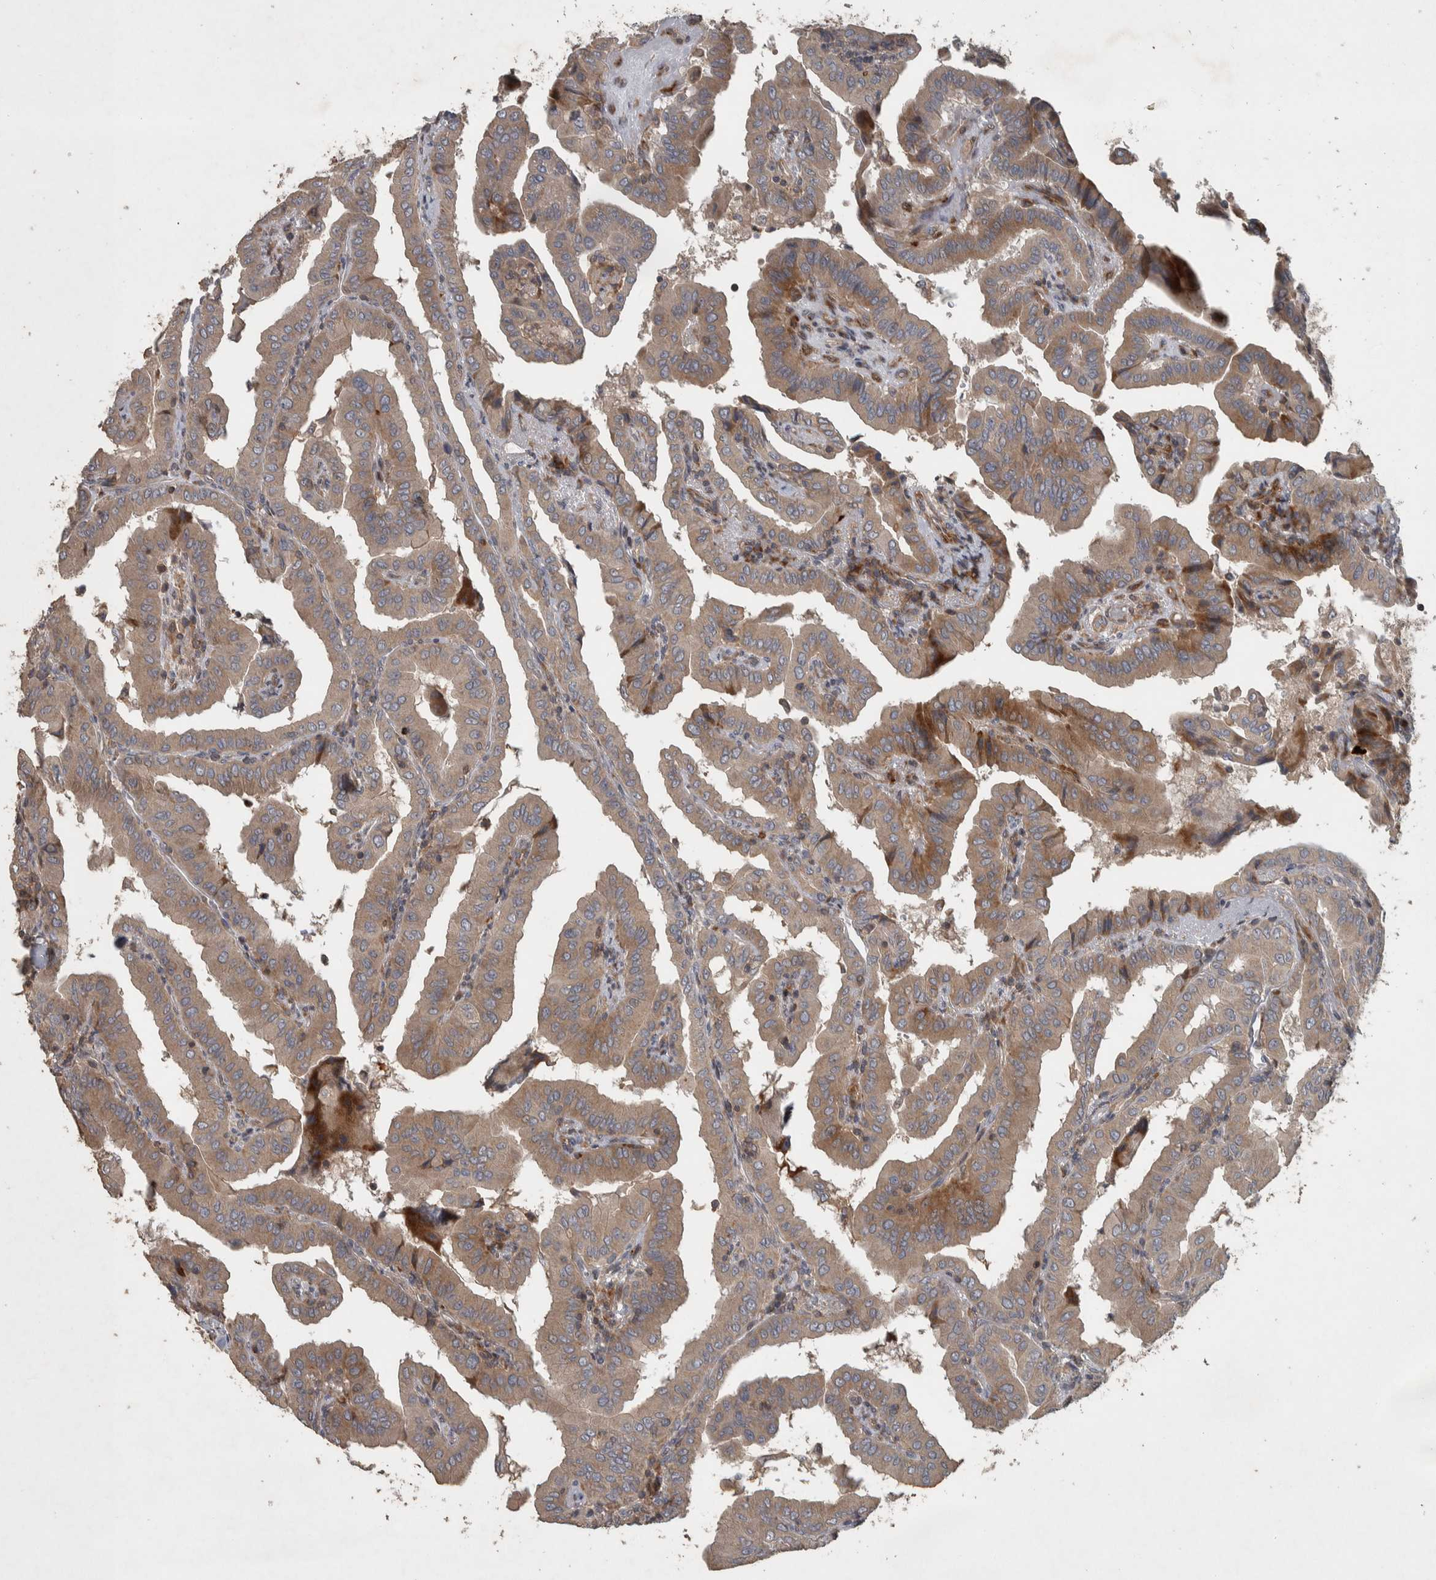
{"staining": {"intensity": "weak", "quantity": ">75%", "location": "cytoplasmic/membranous"}, "tissue": "thyroid cancer", "cell_type": "Tumor cells", "image_type": "cancer", "snomed": [{"axis": "morphology", "description": "Papillary adenocarcinoma, NOS"}, {"axis": "topography", "description": "Thyroid gland"}], "caption": "High-power microscopy captured an immunohistochemistry (IHC) photomicrograph of papillary adenocarcinoma (thyroid), revealing weak cytoplasmic/membranous expression in approximately >75% of tumor cells. Using DAB (brown) and hematoxylin (blue) stains, captured at high magnification using brightfield microscopy.", "gene": "ERAL1", "patient": {"sex": "male", "age": 33}}